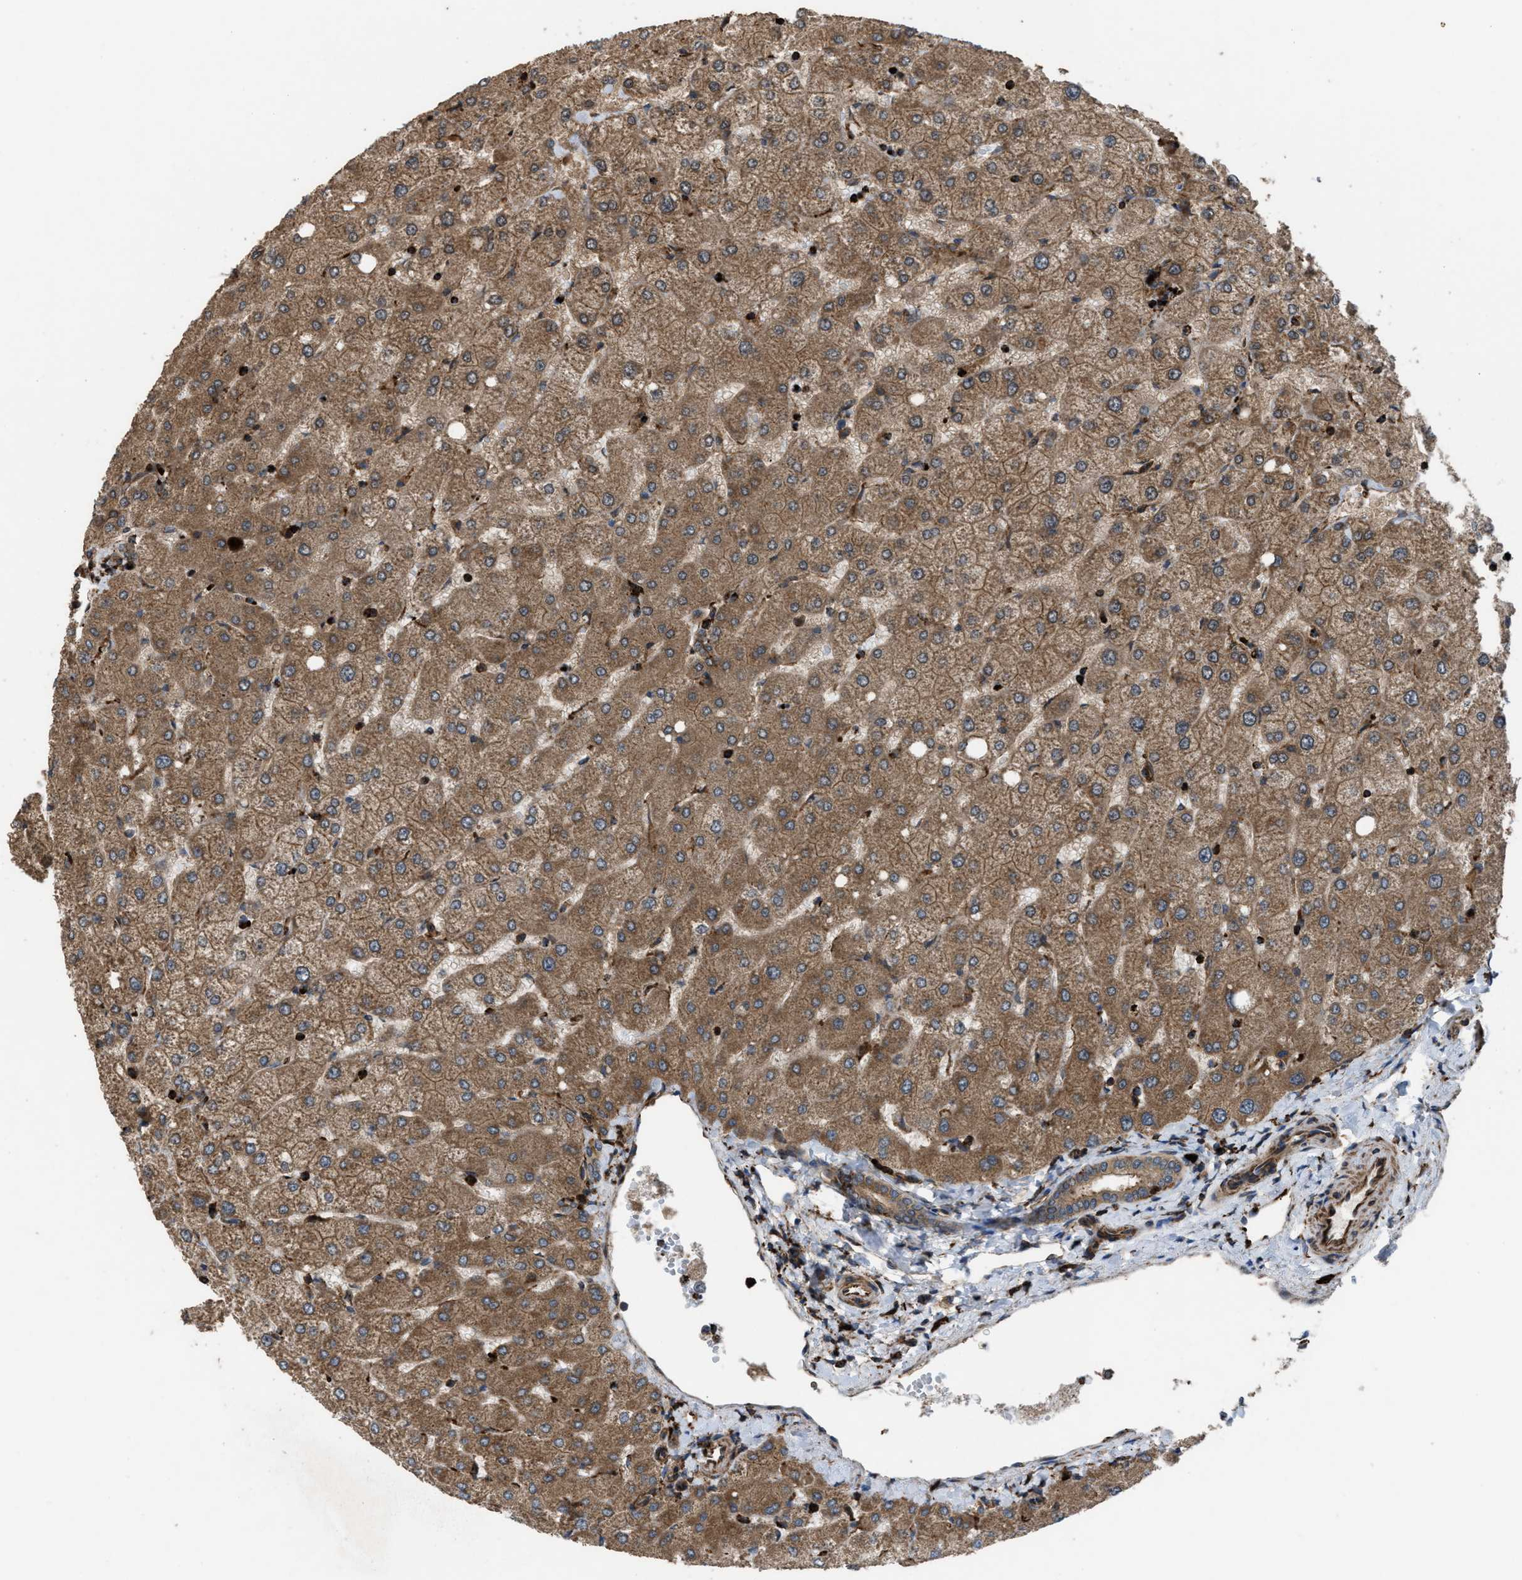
{"staining": {"intensity": "moderate", "quantity": ">75%", "location": "cytoplasmic/membranous"}, "tissue": "liver", "cell_type": "Cholangiocytes", "image_type": "normal", "snomed": [{"axis": "morphology", "description": "Normal tissue, NOS"}, {"axis": "topography", "description": "Liver"}], "caption": "Brown immunohistochemical staining in benign liver exhibits moderate cytoplasmic/membranous staining in approximately >75% of cholangiocytes. Immunohistochemistry (ihc) stains the protein of interest in brown and the nuclei are stained blue.", "gene": "EGLN1", "patient": {"sex": "female", "age": 54}}